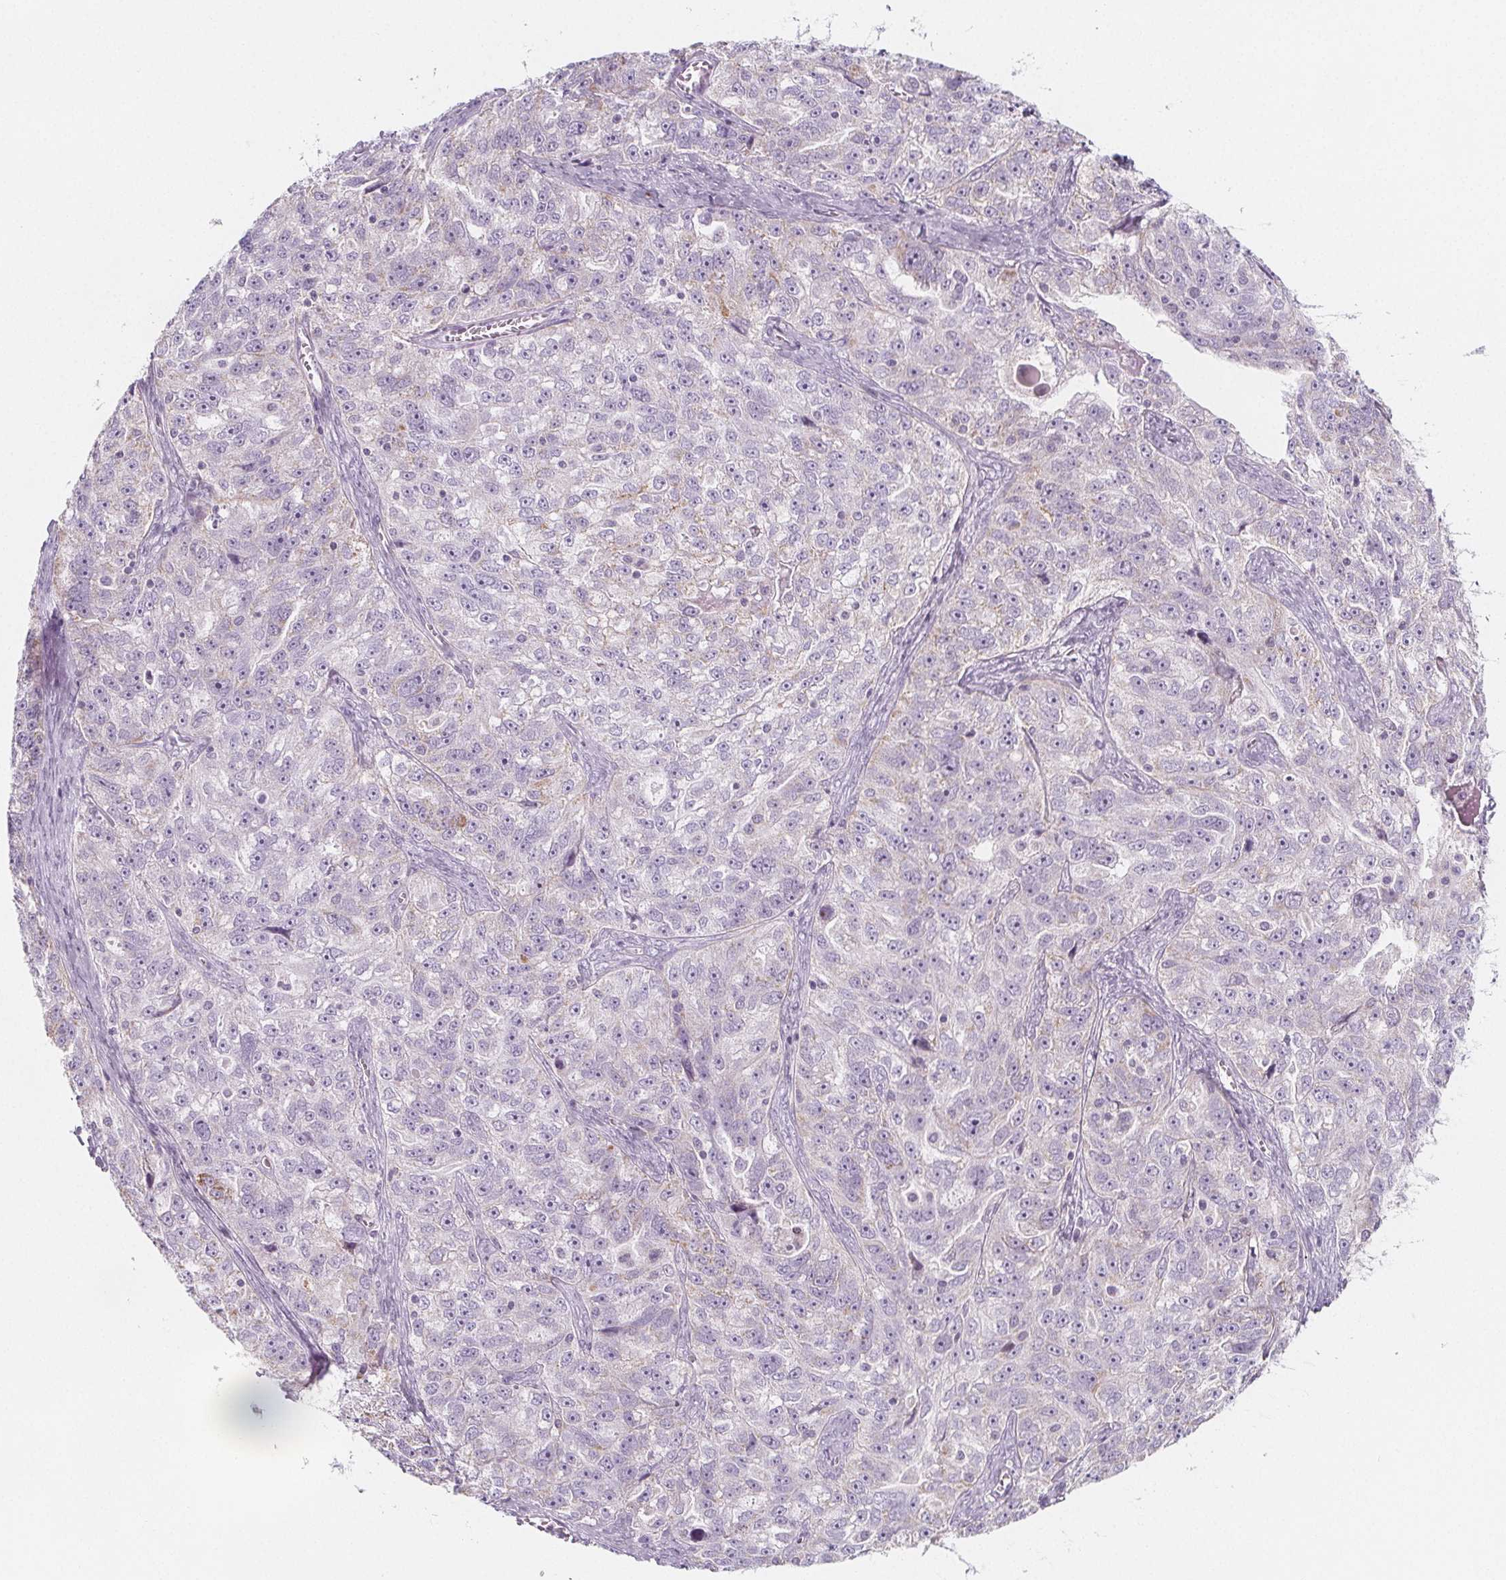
{"staining": {"intensity": "negative", "quantity": "none", "location": "none"}, "tissue": "ovarian cancer", "cell_type": "Tumor cells", "image_type": "cancer", "snomed": [{"axis": "morphology", "description": "Cystadenocarcinoma, serous, NOS"}, {"axis": "topography", "description": "Ovary"}], "caption": "Human ovarian cancer stained for a protein using immunohistochemistry (IHC) shows no positivity in tumor cells.", "gene": "IL17C", "patient": {"sex": "female", "age": 51}}